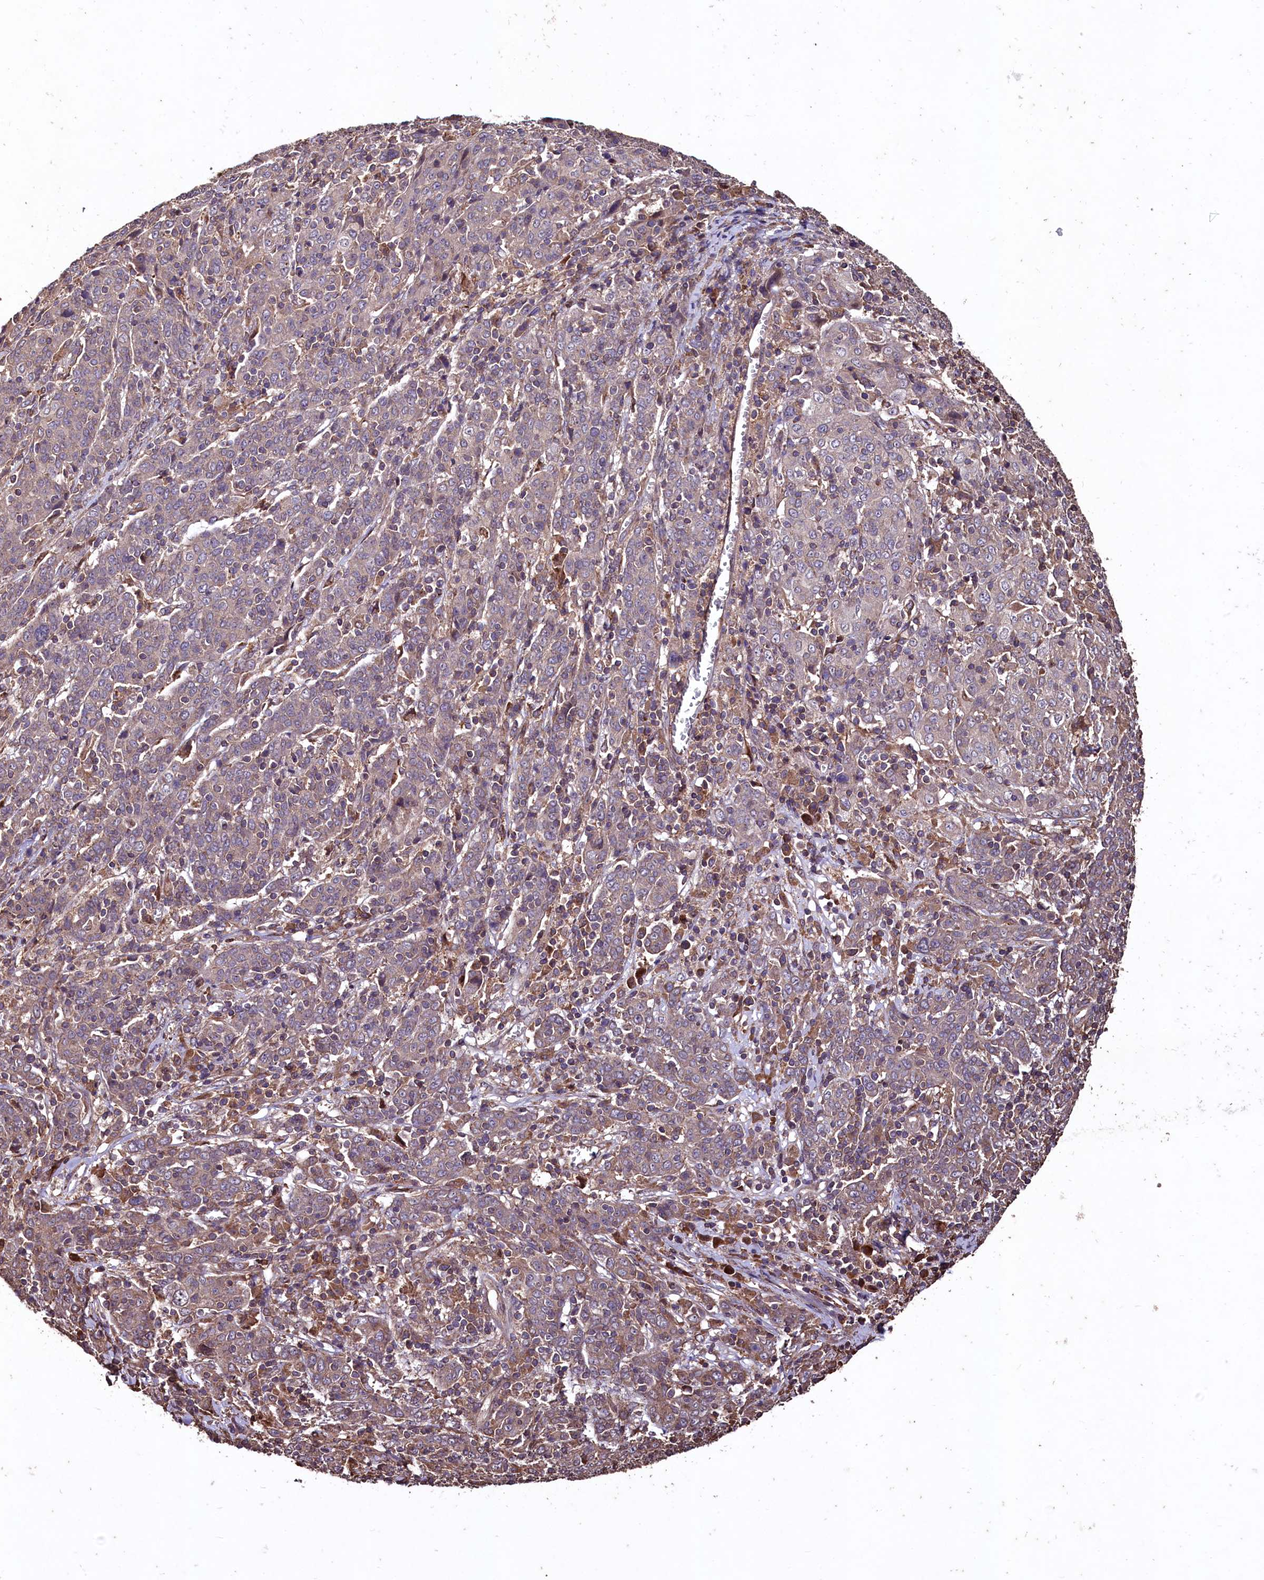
{"staining": {"intensity": "weak", "quantity": "25%-75%", "location": "cytoplasmic/membranous"}, "tissue": "cervical cancer", "cell_type": "Tumor cells", "image_type": "cancer", "snomed": [{"axis": "morphology", "description": "Squamous cell carcinoma, NOS"}, {"axis": "topography", "description": "Cervix"}], "caption": "The image demonstrates immunohistochemical staining of cervical cancer. There is weak cytoplasmic/membranous positivity is present in approximately 25%-75% of tumor cells.", "gene": "TMEM98", "patient": {"sex": "female", "age": 67}}